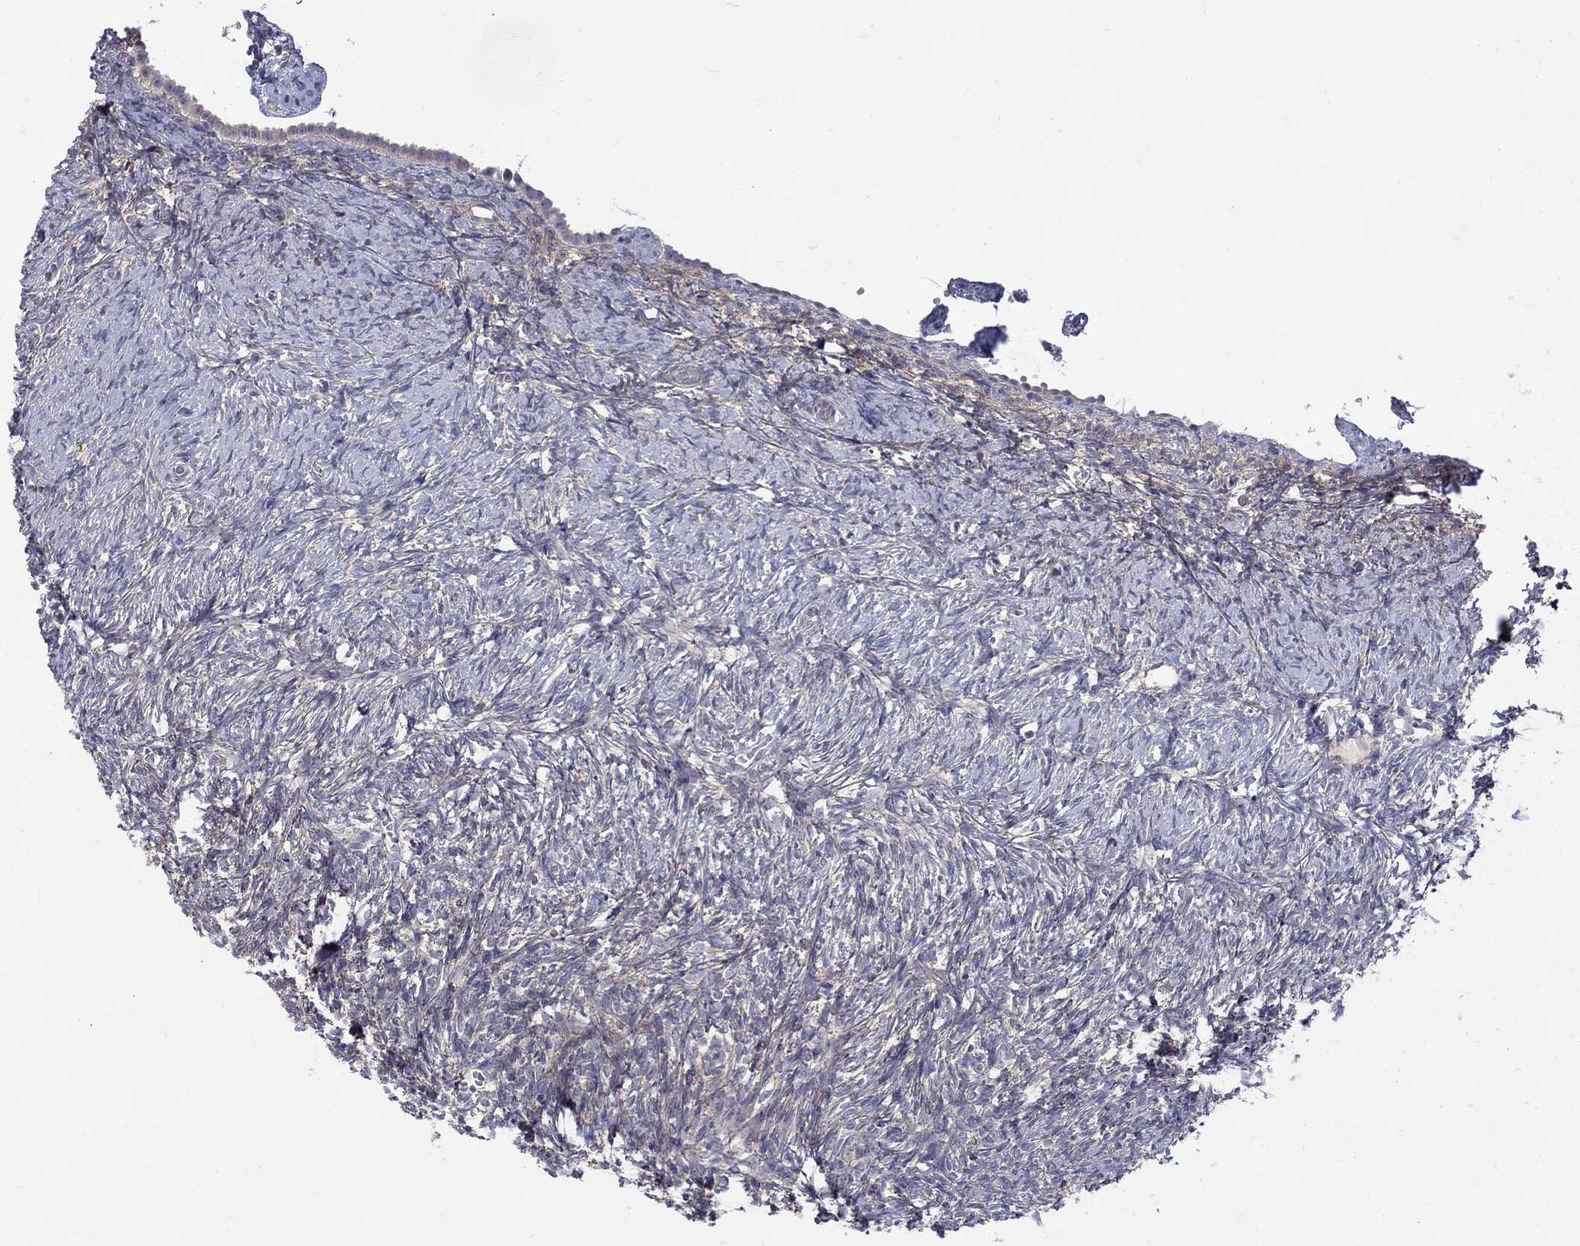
{"staining": {"intensity": "weak", "quantity": "25%-75%", "location": "cytoplasmic/membranous"}, "tissue": "ovary", "cell_type": "Ovarian stroma cells", "image_type": "normal", "snomed": [{"axis": "morphology", "description": "Normal tissue, NOS"}, {"axis": "topography", "description": "Ovary"}], "caption": "DAB (3,3'-diaminobenzidine) immunohistochemical staining of normal human ovary shows weak cytoplasmic/membranous protein expression in approximately 25%-75% of ovarian stroma cells. (Brightfield microscopy of DAB IHC at high magnification).", "gene": "SH2B1", "patient": {"sex": "female", "age": 43}}